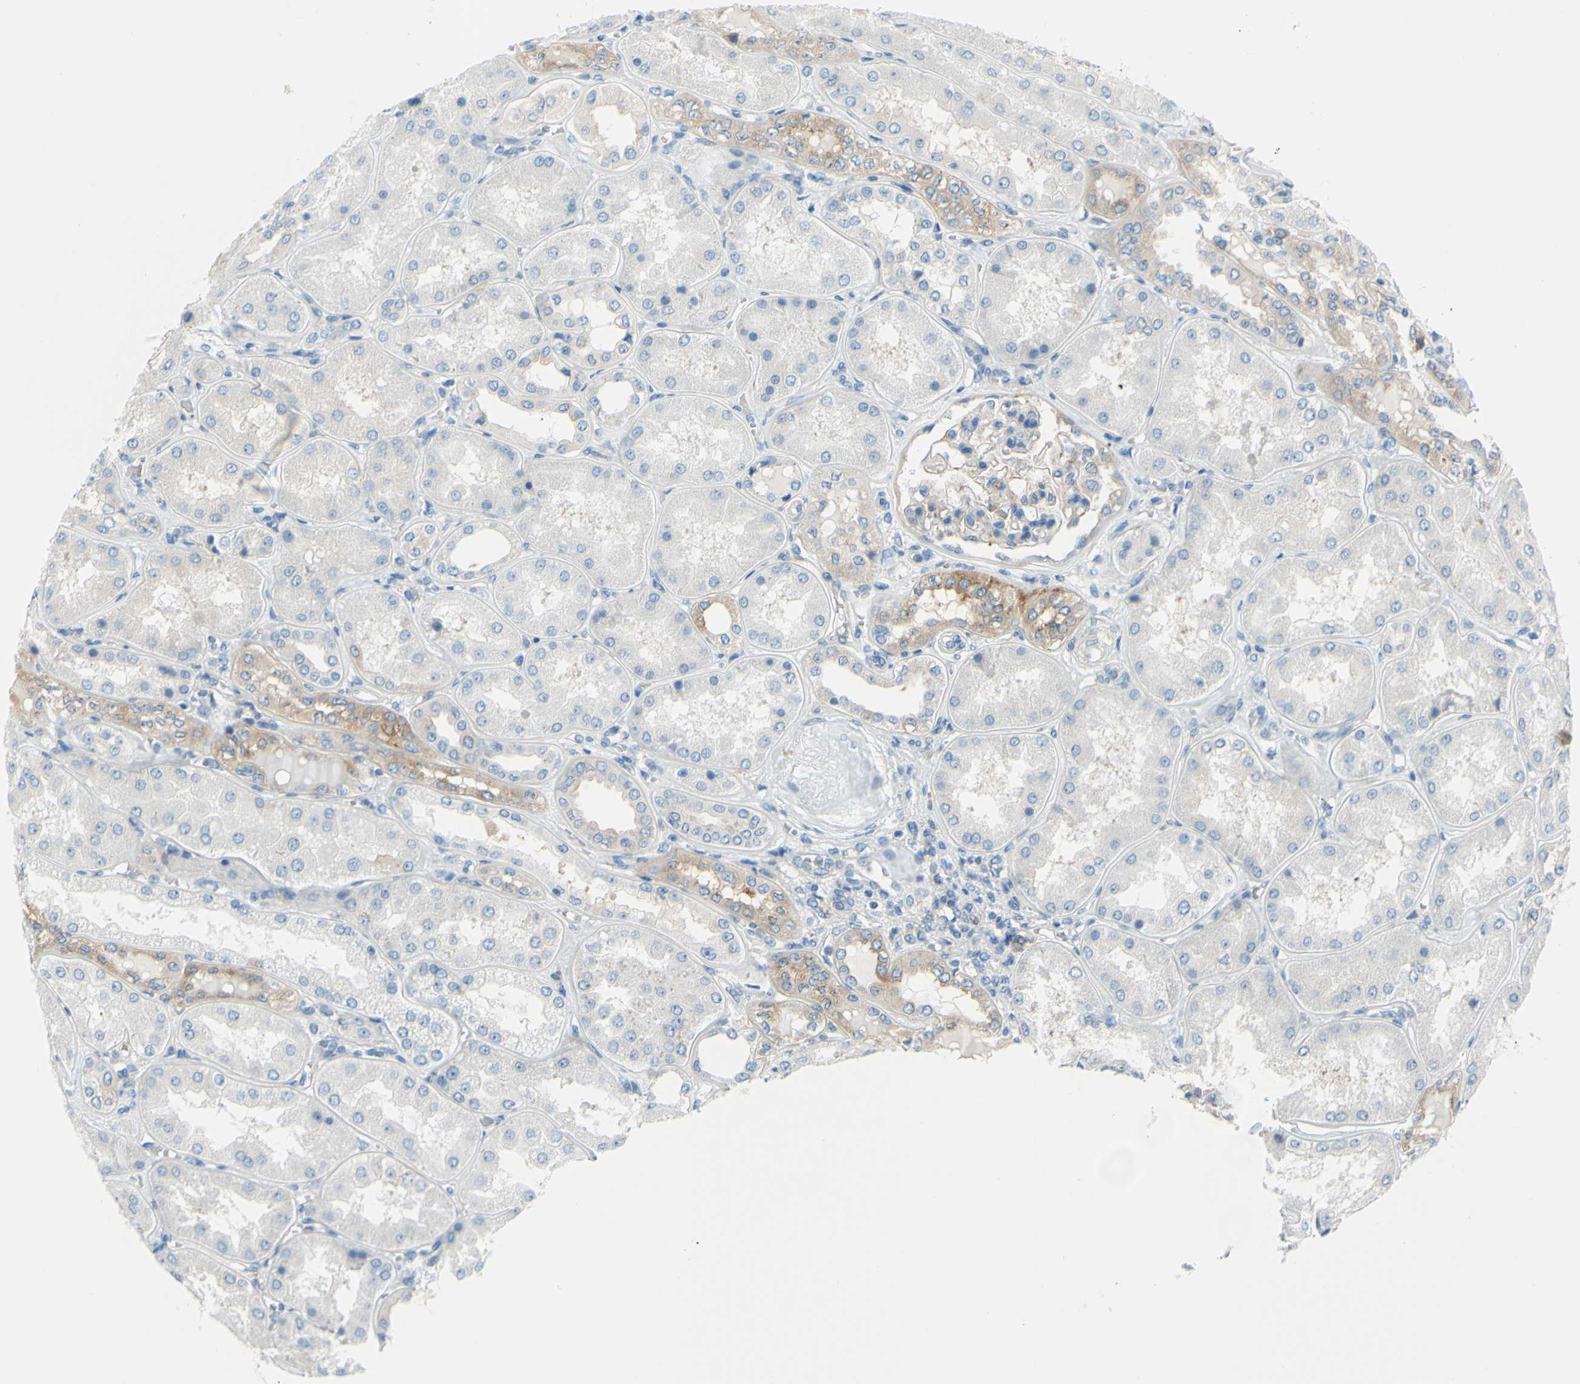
{"staining": {"intensity": "weak", "quantity": ">75%", "location": "cytoplasmic/membranous"}, "tissue": "kidney", "cell_type": "Cells in glomeruli", "image_type": "normal", "snomed": [{"axis": "morphology", "description": "Normal tissue, NOS"}, {"axis": "topography", "description": "Kidney"}], "caption": "Weak cytoplasmic/membranous expression is present in about >75% of cells in glomeruli in normal kidney.", "gene": "FRMD4B", "patient": {"sex": "female", "age": 56}}